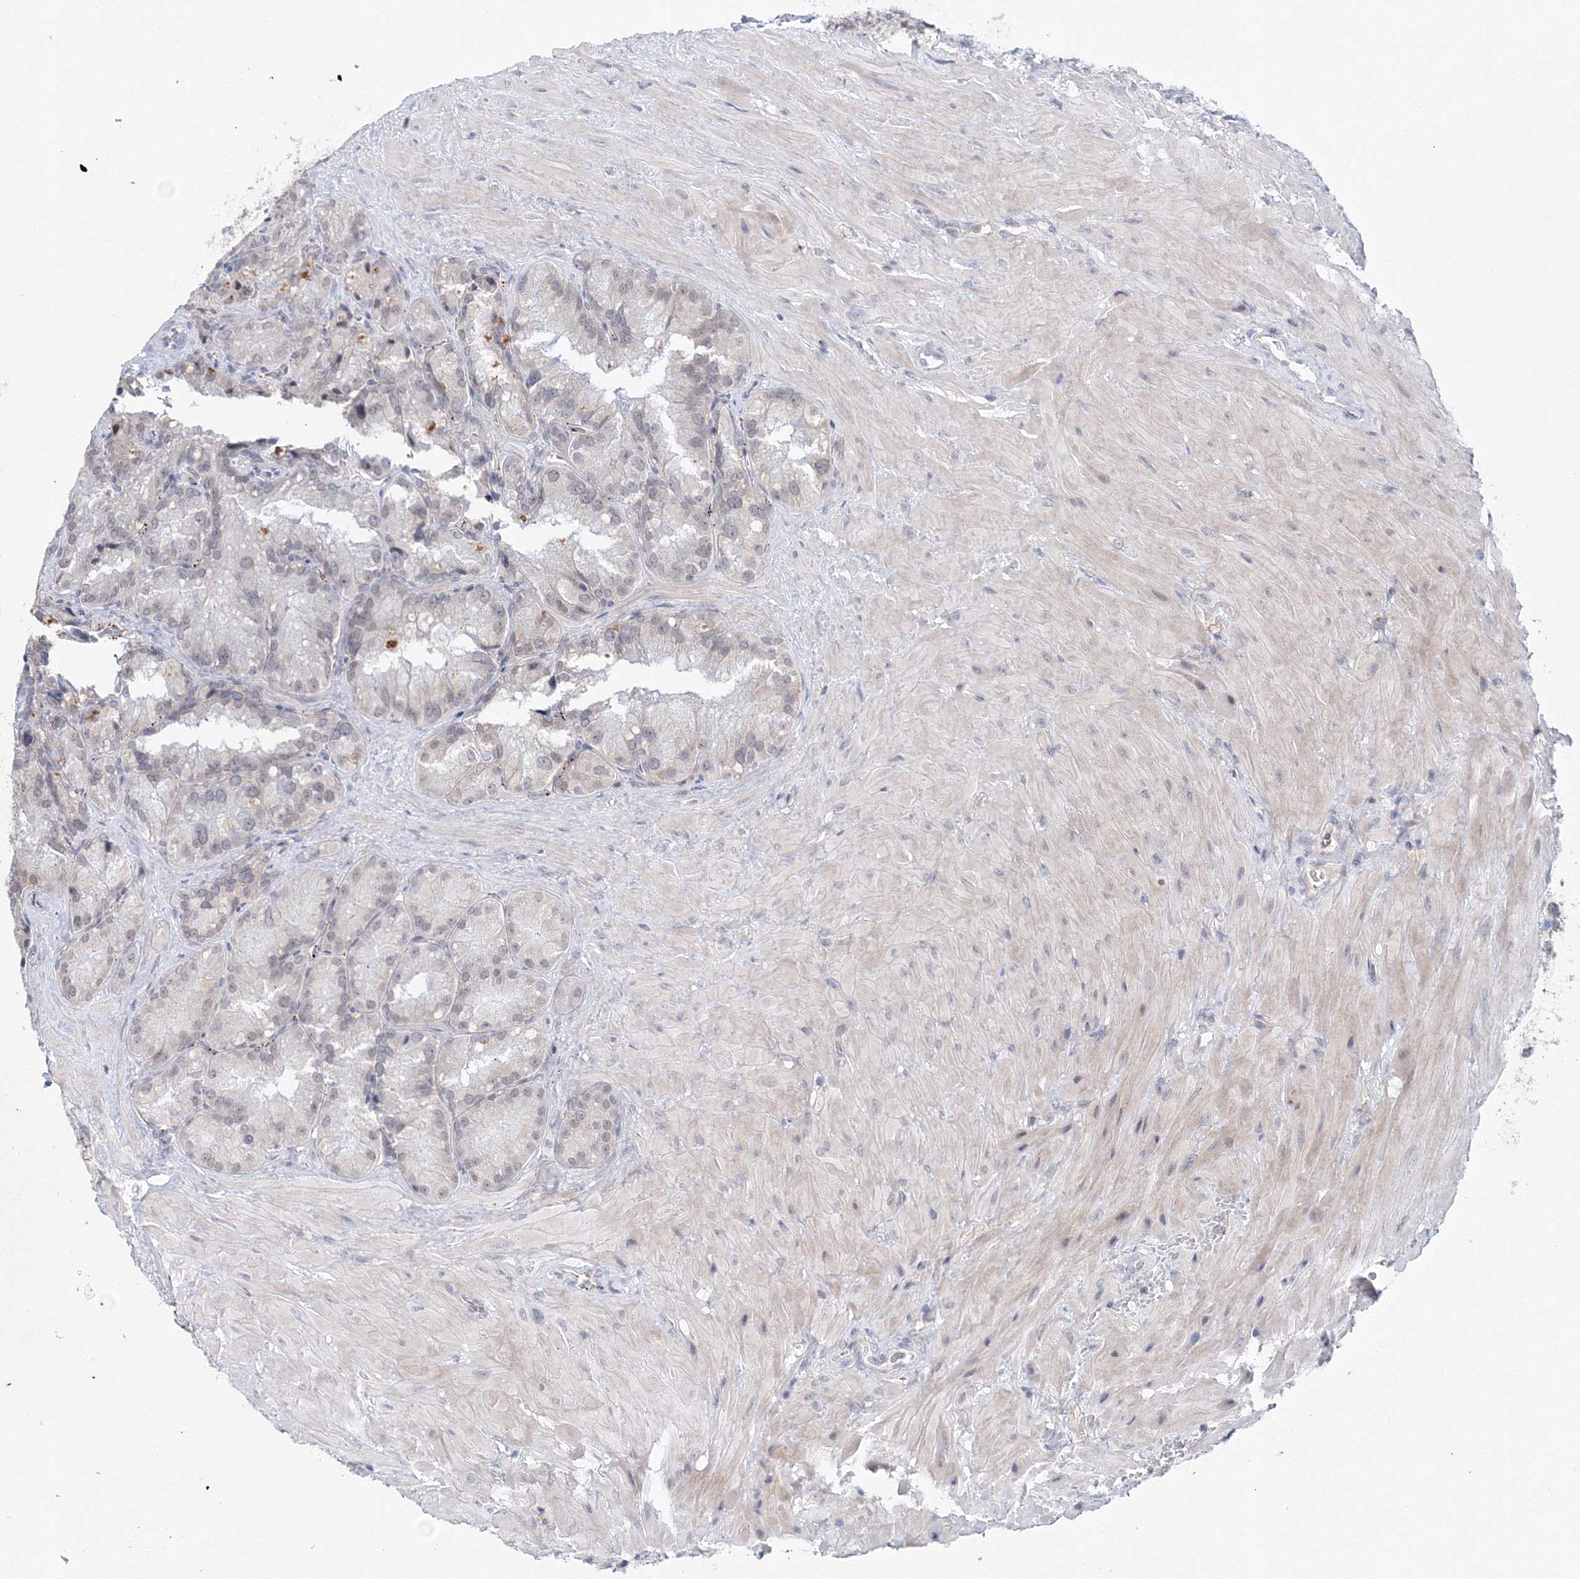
{"staining": {"intensity": "negative", "quantity": "none", "location": "none"}, "tissue": "seminal vesicle", "cell_type": "Glandular cells", "image_type": "normal", "snomed": [{"axis": "morphology", "description": "Normal tissue, NOS"}, {"axis": "topography", "description": "Seminal veicle"}], "caption": "An IHC photomicrograph of unremarkable seminal vesicle is shown. There is no staining in glandular cells of seminal vesicle. Nuclei are stained in blue.", "gene": "SLC7A7", "patient": {"sex": "male", "age": 62}}